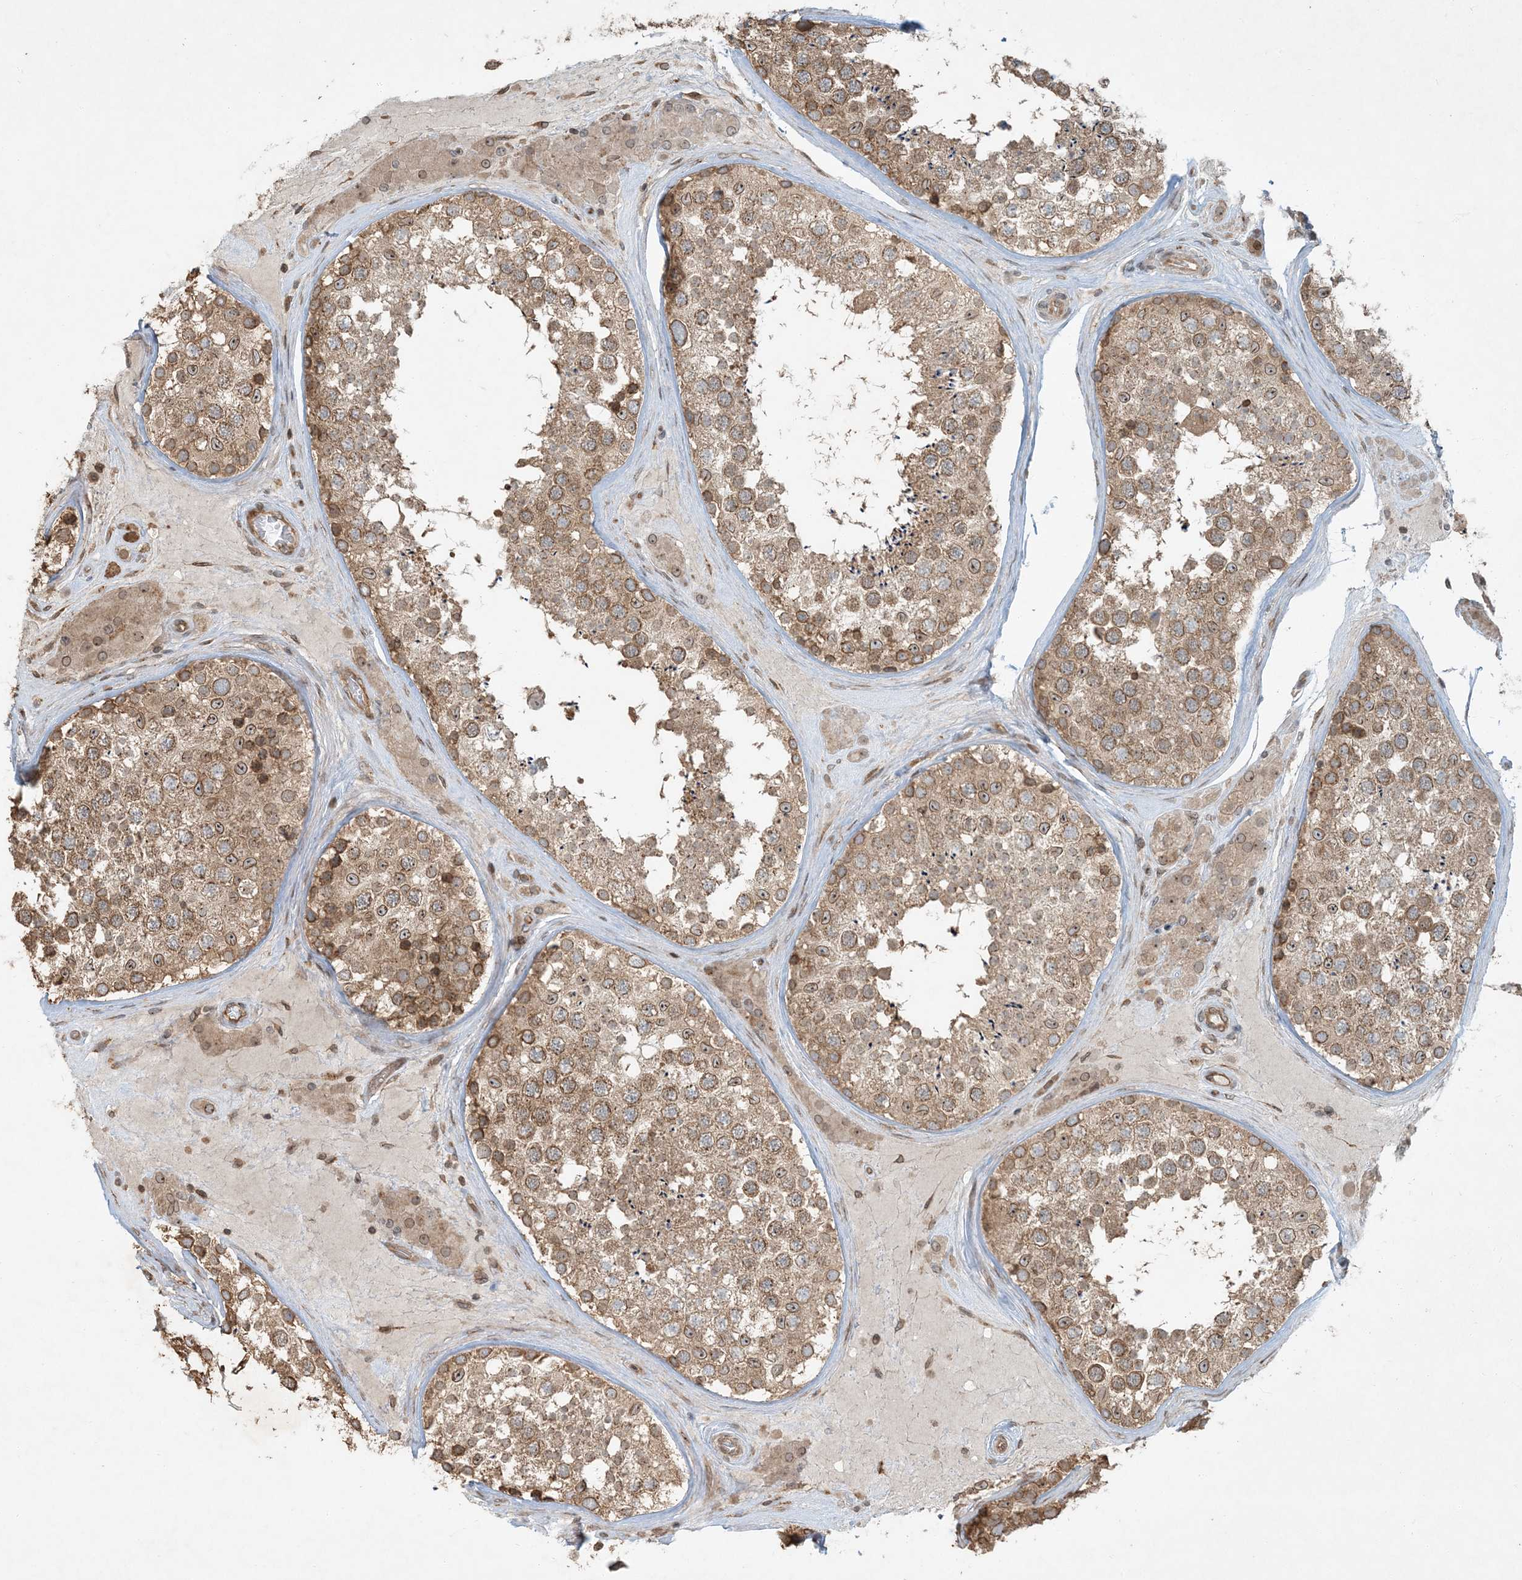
{"staining": {"intensity": "moderate", "quantity": ">75%", "location": "cytoplasmic/membranous"}, "tissue": "testis", "cell_type": "Cells in seminiferous ducts", "image_type": "normal", "snomed": [{"axis": "morphology", "description": "Normal tissue, NOS"}, {"axis": "topography", "description": "Testis"}], "caption": "Protein expression analysis of benign human testis reveals moderate cytoplasmic/membranous staining in approximately >75% of cells in seminiferous ducts.", "gene": "COMMD8", "patient": {"sex": "male", "age": 46}}